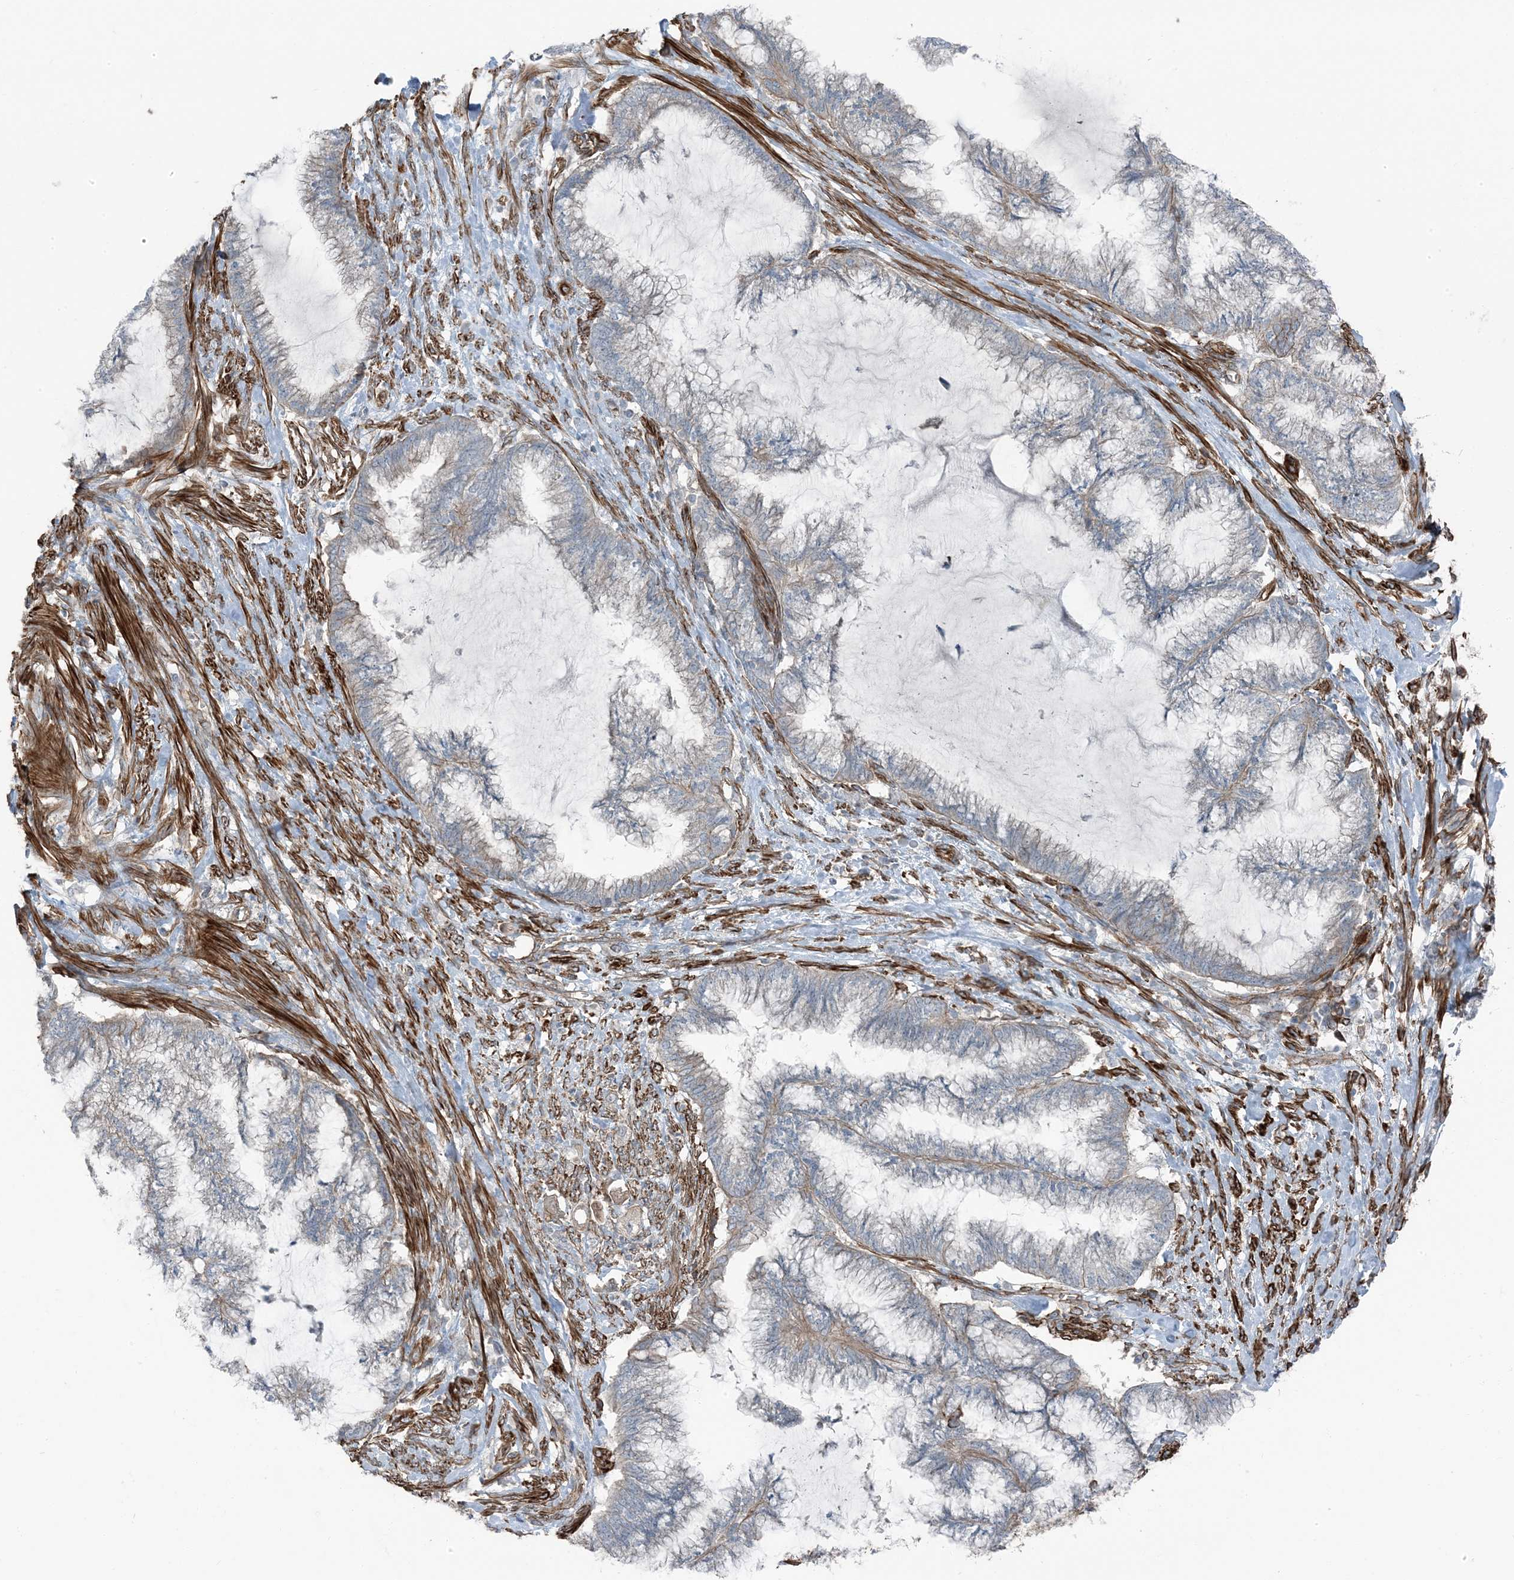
{"staining": {"intensity": "negative", "quantity": "none", "location": "none"}, "tissue": "endometrial cancer", "cell_type": "Tumor cells", "image_type": "cancer", "snomed": [{"axis": "morphology", "description": "Adenocarcinoma, NOS"}, {"axis": "topography", "description": "Endometrium"}], "caption": "The histopathology image displays no staining of tumor cells in endometrial adenocarcinoma.", "gene": "ZFP90", "patient": {"sex": "female", "age": 86}}